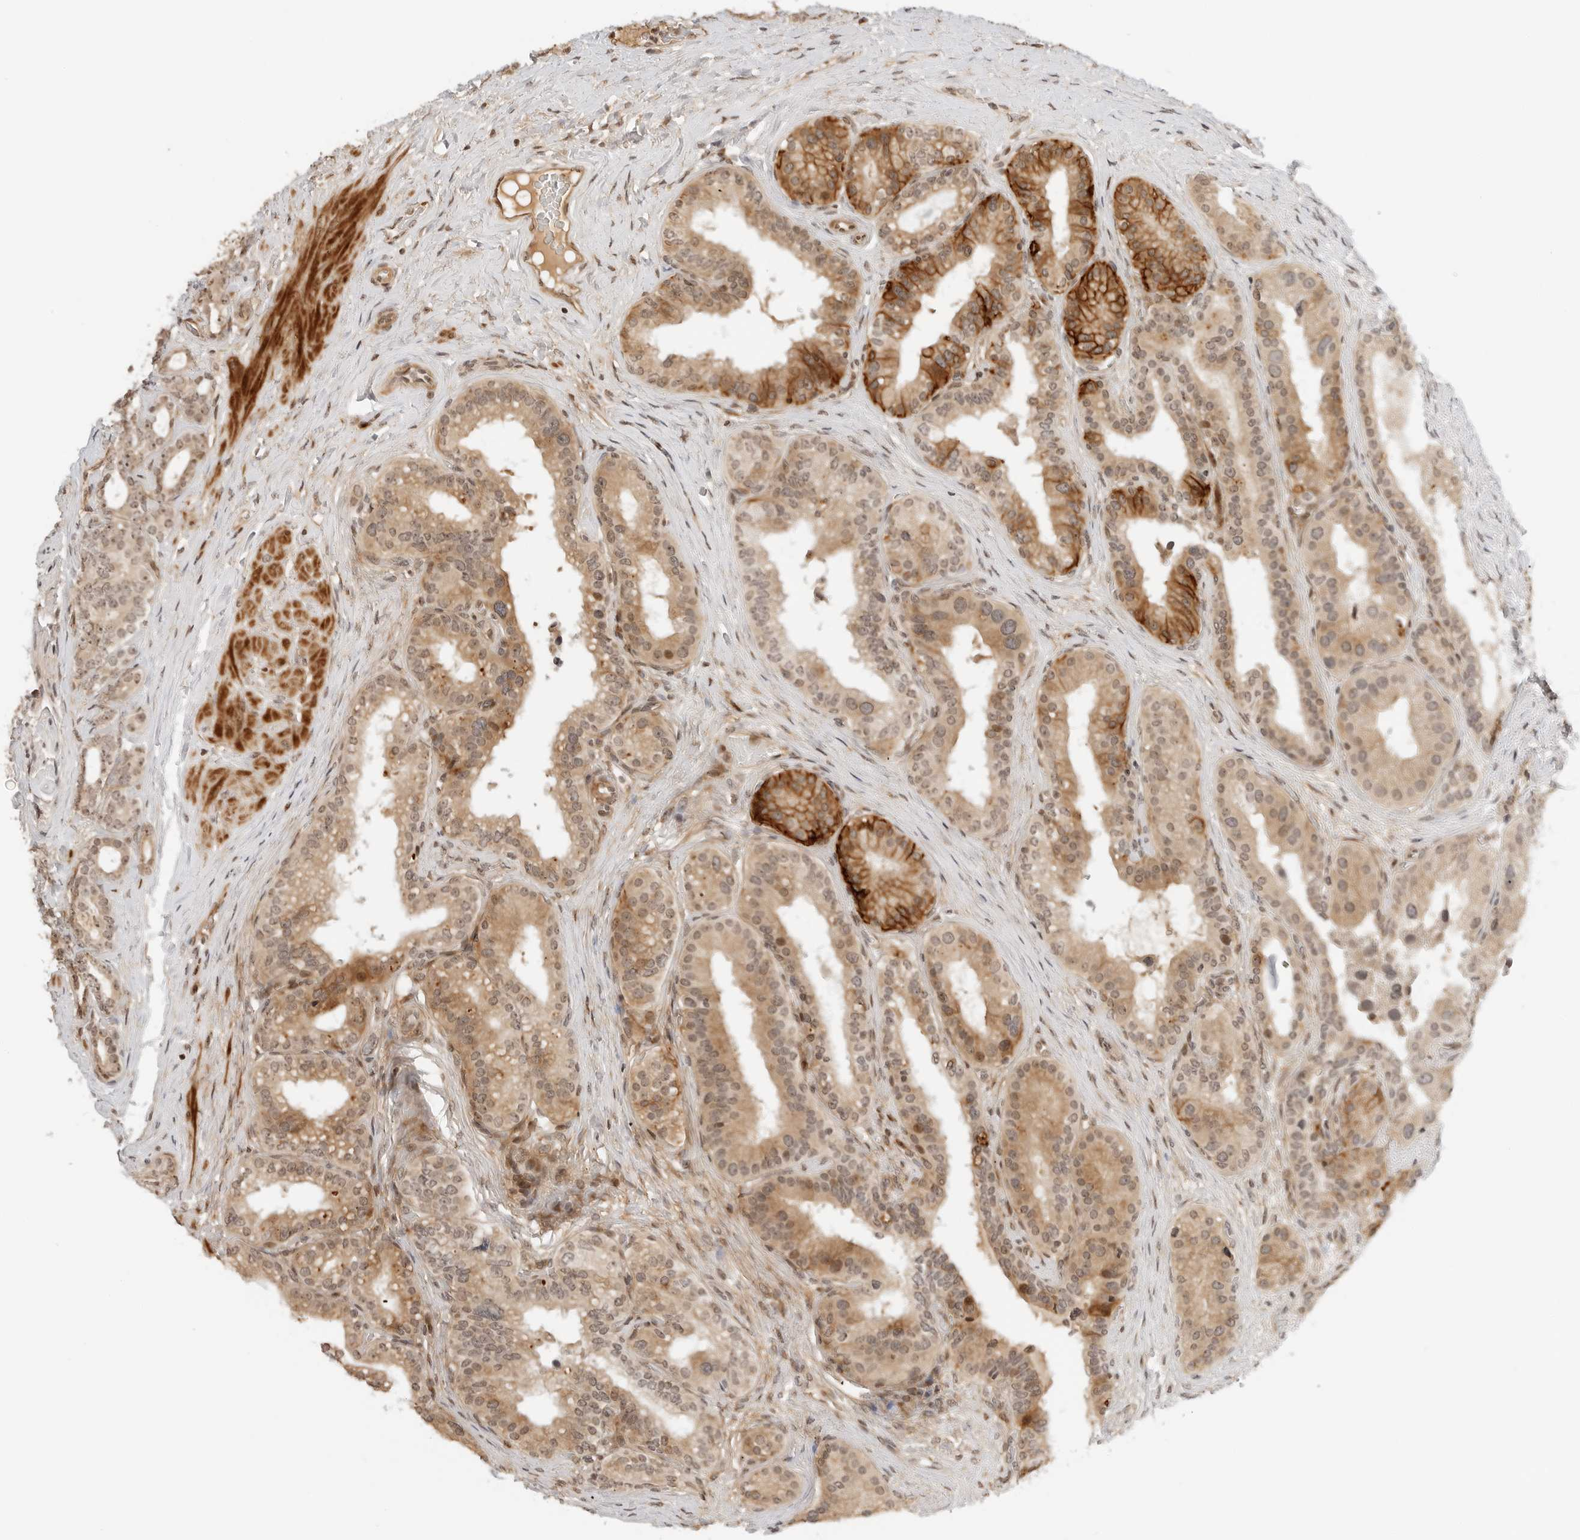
{"staining": {"intensity": "moderate", "quantity": ">75%", "location": "cytoplasmic/membranous,nuclear"}, "tissue": "prostate cancer", "cell_type": "Tumor cells", "image_type": "cancer", "snomed": [{"axis": "morphology", "description": "Adenocarcinoma, High grade"}, {"axis": "topography", "description": "Prostate"}], "caption": "An image showing moderate cytoplasmic/membranous and nuclear expression in approximately >75% of tumor cells in prostate high-grade adenocarcinoma, as visualized by brown immunohistochemical staining.", "gene": "GEM", "patient": {"sex": "male", "age": 56}}